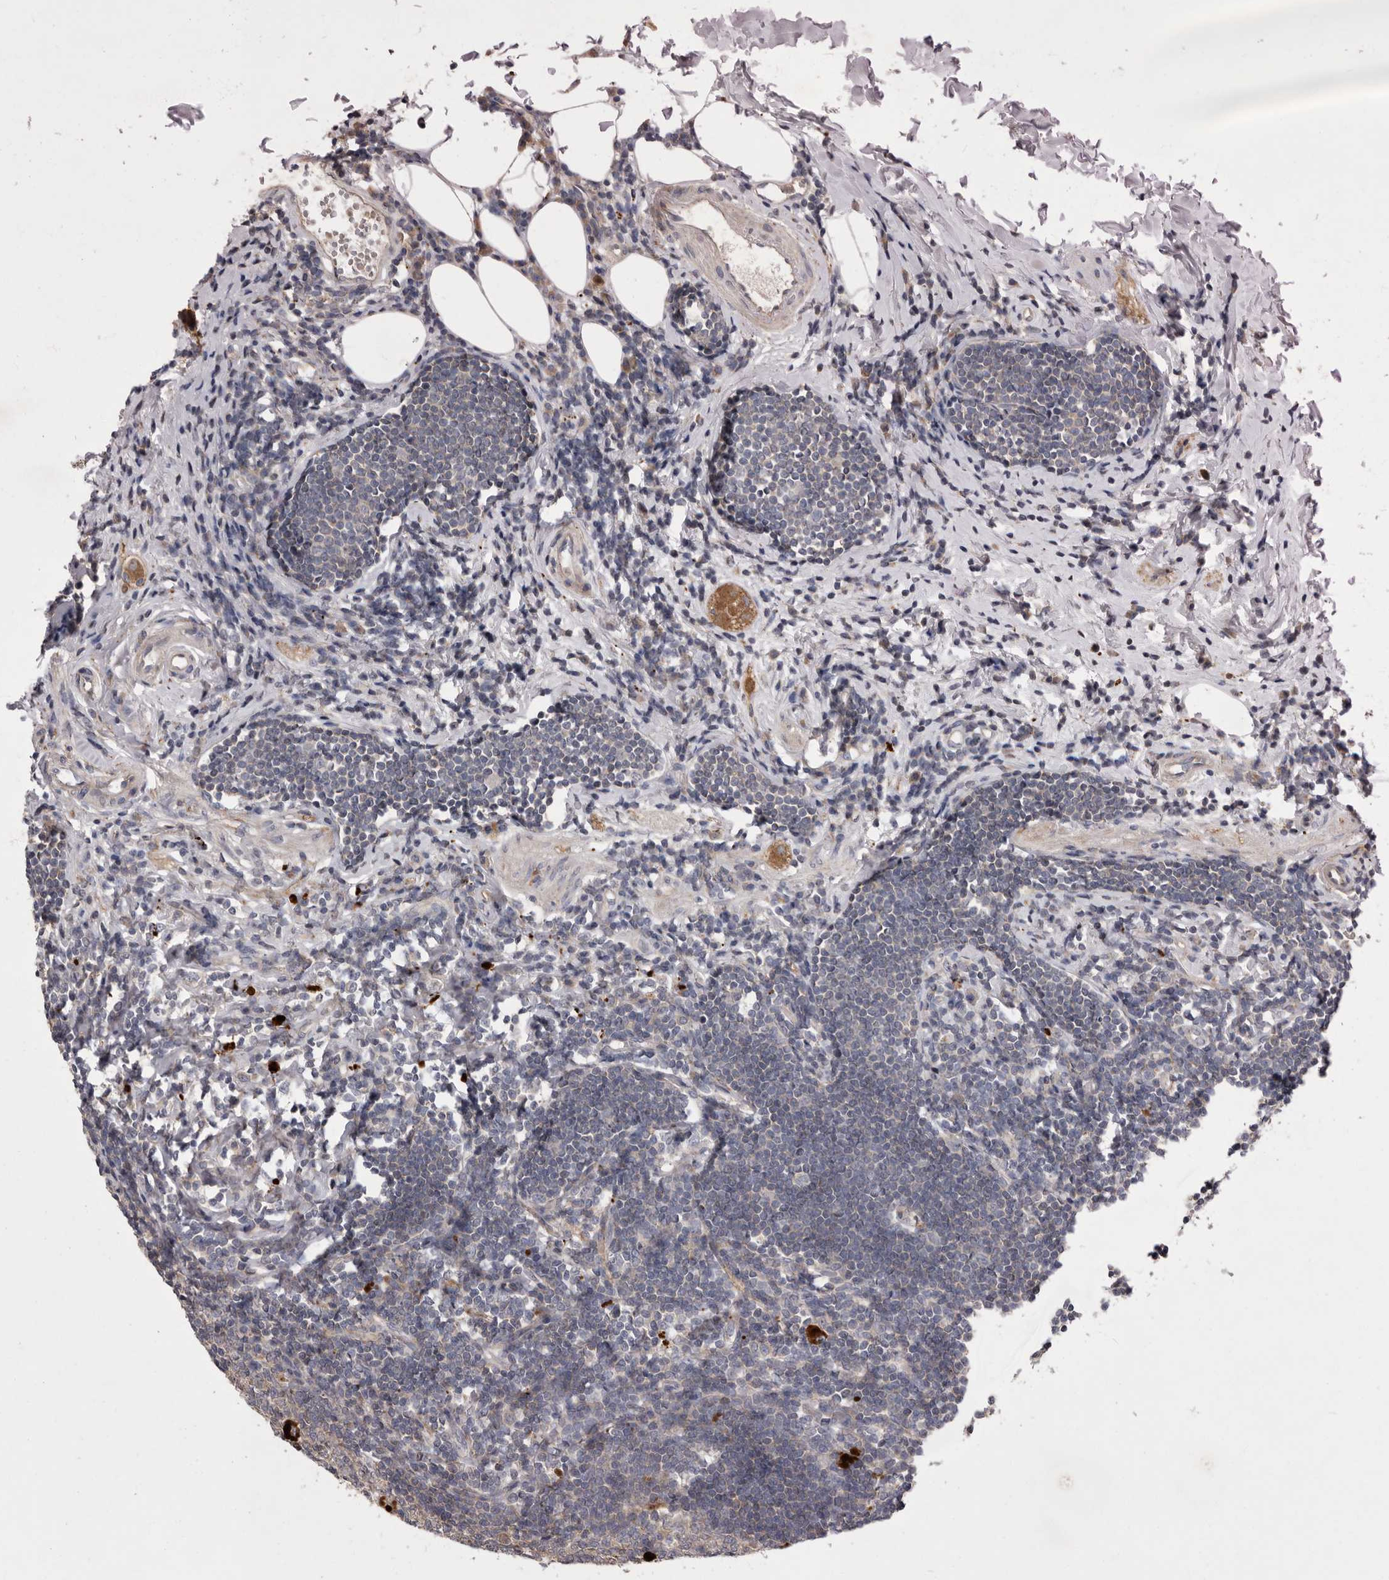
{"staining": {"intensity": "weak", "quantity": "<25%", "location": "cytoplasmic/membranous"}, "tissue": "appendix", "cell_type": "Glandular cells", "image_type": "normal", "snomed": [{"axis": "morphology", "description": "Normal tissue, NOS"}, {"axis": "topography", "description": "Appendix"}], "caption": "An immunohistochemistry (IHC) micrograph of unremarkable appendix is shown. There is no staining in glandular cells of appendix. (Immunohistochemistry, brightfield microscopy, high magnification).", "gene": "WDR47", "patient": {"sex": "female", "age": 54}}